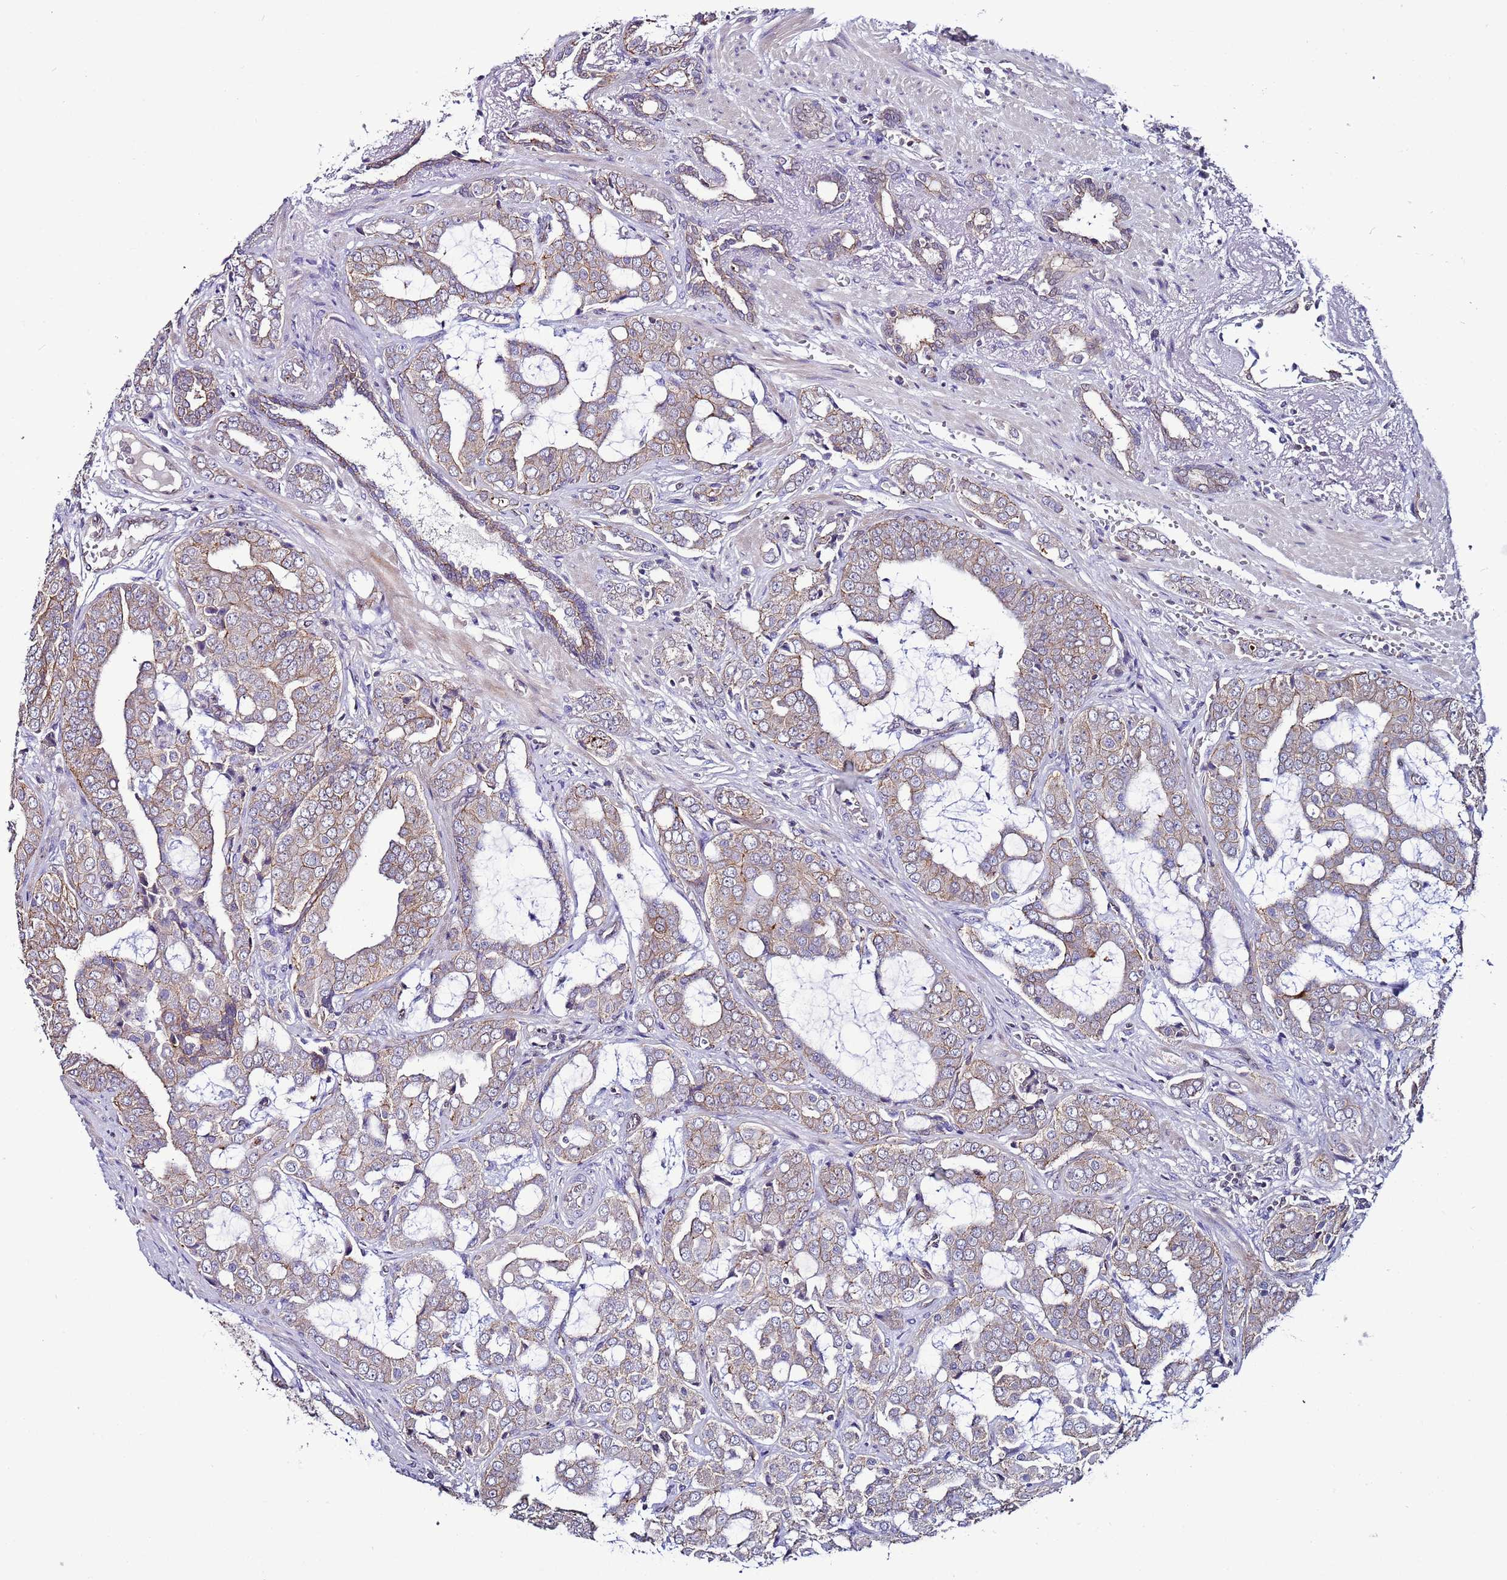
{"staining": {"intensity": "weak", "quantity": "25%-75%", "location": "cytoplasmic/membranous"}, "tissue": "prostate cancer", "cell_type": "Tumor cells", "image_type": "cancer", "snomed": [{"axis": "morphology", "description": "Adenocarcinoma, High grade"}, {"axis": "topography", "description": "Prostate"}], "caption": "Immunohistochemical staining of human prostate adenocarcinoma (high-grade) shows low levels of weak cytoplasmic/membranous positivity in approximately 25%-75% of tumor cells.", "gene": "TENM3", "patient": {"sex": "male", "age": 71}}